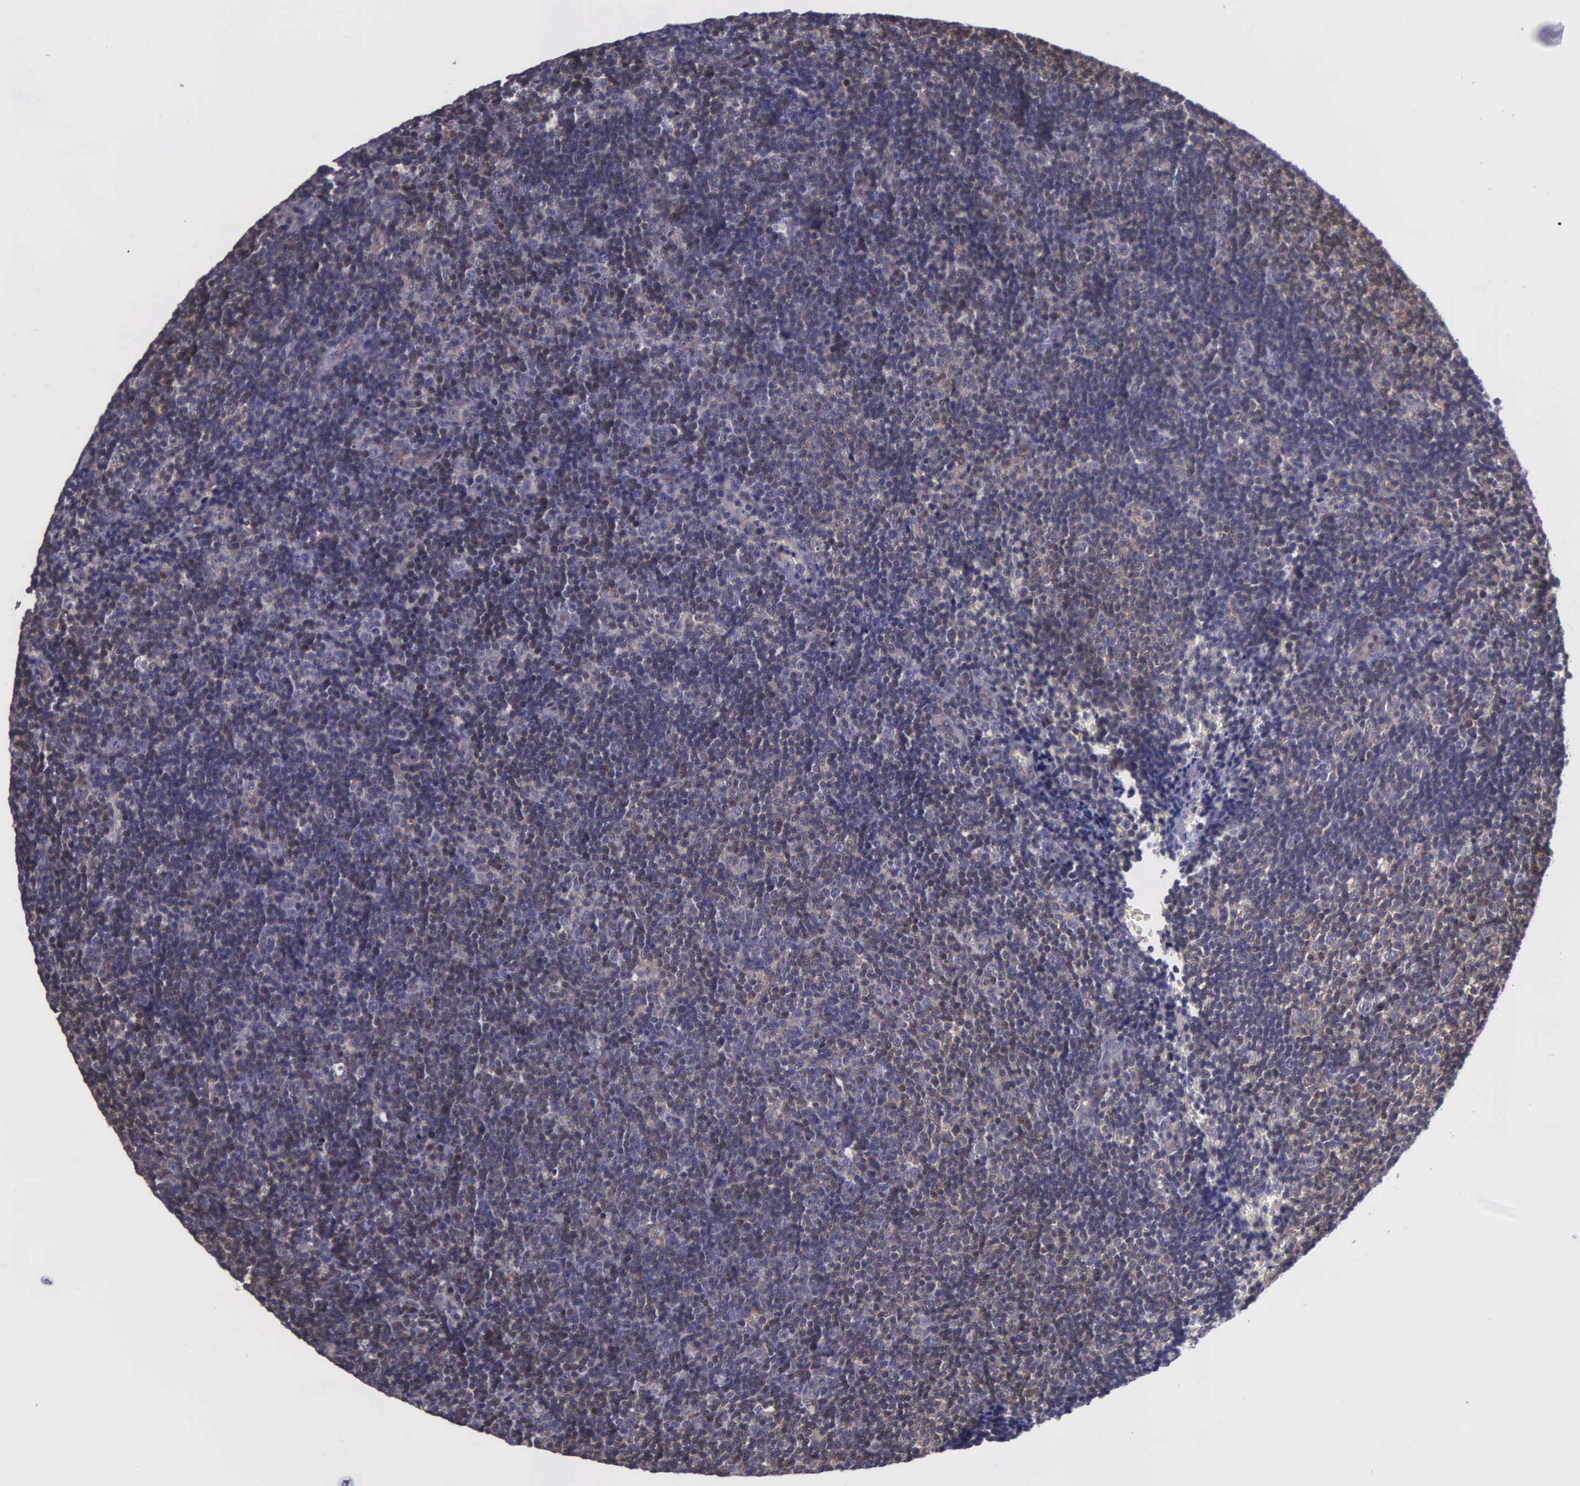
{"staining": {"intensity": "weak", "quantity": "25%-75%", "location": "cytoplasmic/membranous"}, "tissue": "lymphoma", "cell_type": "Tumor cells", "image_type": "cancer", "snomed": [{"axis": "morphology", "description": "Malignant lymphoma, non-Hodgkin's type, Low grade"}, {"axis": "topography", "description": "Lymph node"}], "caption": "Immunohistochemistry (IHC) (DAB) staining of low-grade malignant lymphoma, non-Hodgkin's type demonstrates weak cytoplasmic/membranous protein staining in about 25%-75% of tumor cells. Nuclei are stained in blue.", "gene": "GMPR2", "patient": {"sex": "male", "age": 49}}